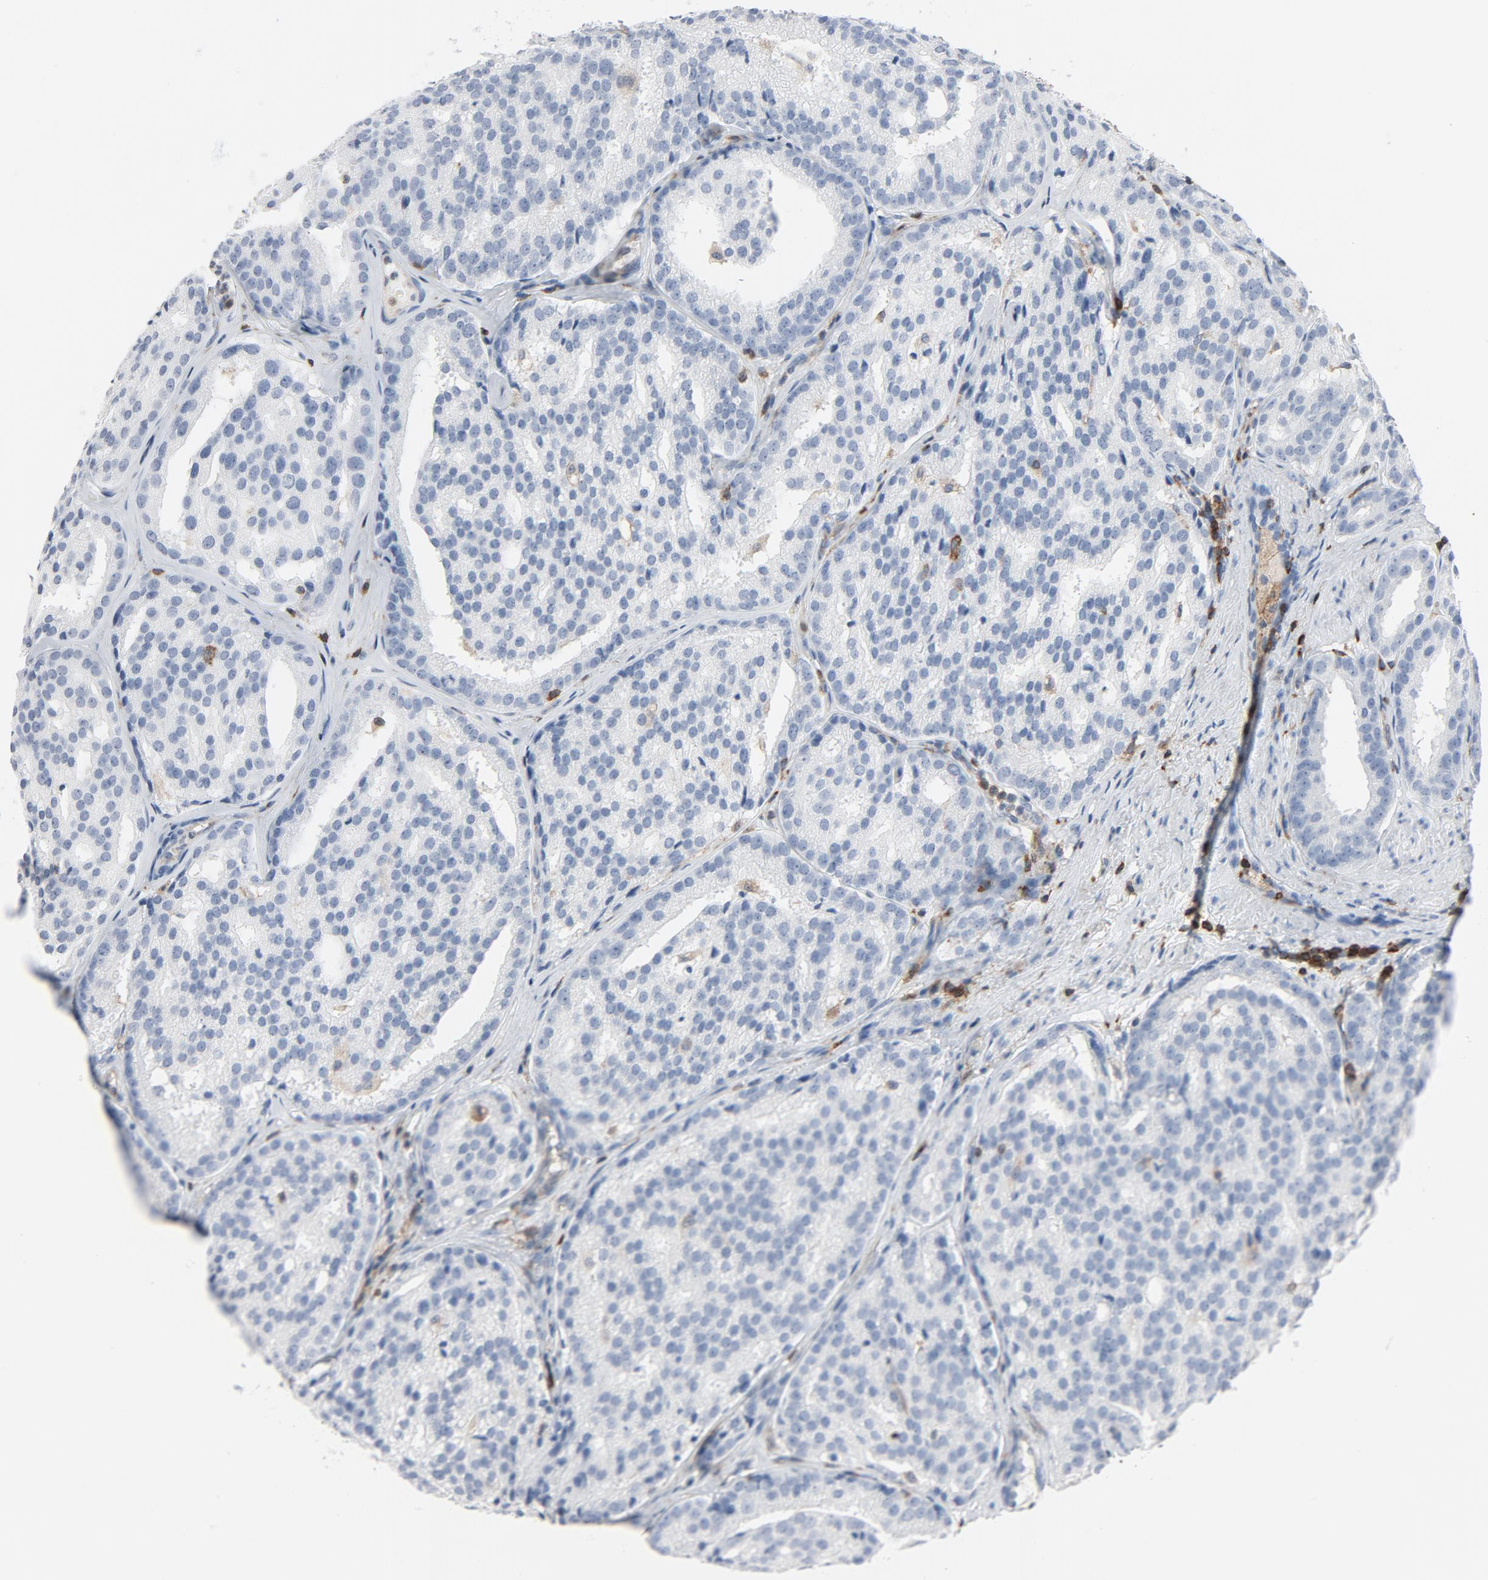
{"staining": {"intensity": "negative", "quantity": "none", "location": "none"}, "tissue": "prostate cancer", "cell_type": "Tumor cells", "image_type": "cancer", "snomed": [{"axis": "morphology", "description": "Adenocarcinoma, High grade"}, {"axis": "topography", "description": "Prostate"}], "caption": "IHC image of prostate cancer (adenocarcinoma (high-grade)) stained for a protein (brown), which displays no expression in tumor cells.", "gene": "LCP2", "patient": {"sex": "male", "age": 64}}